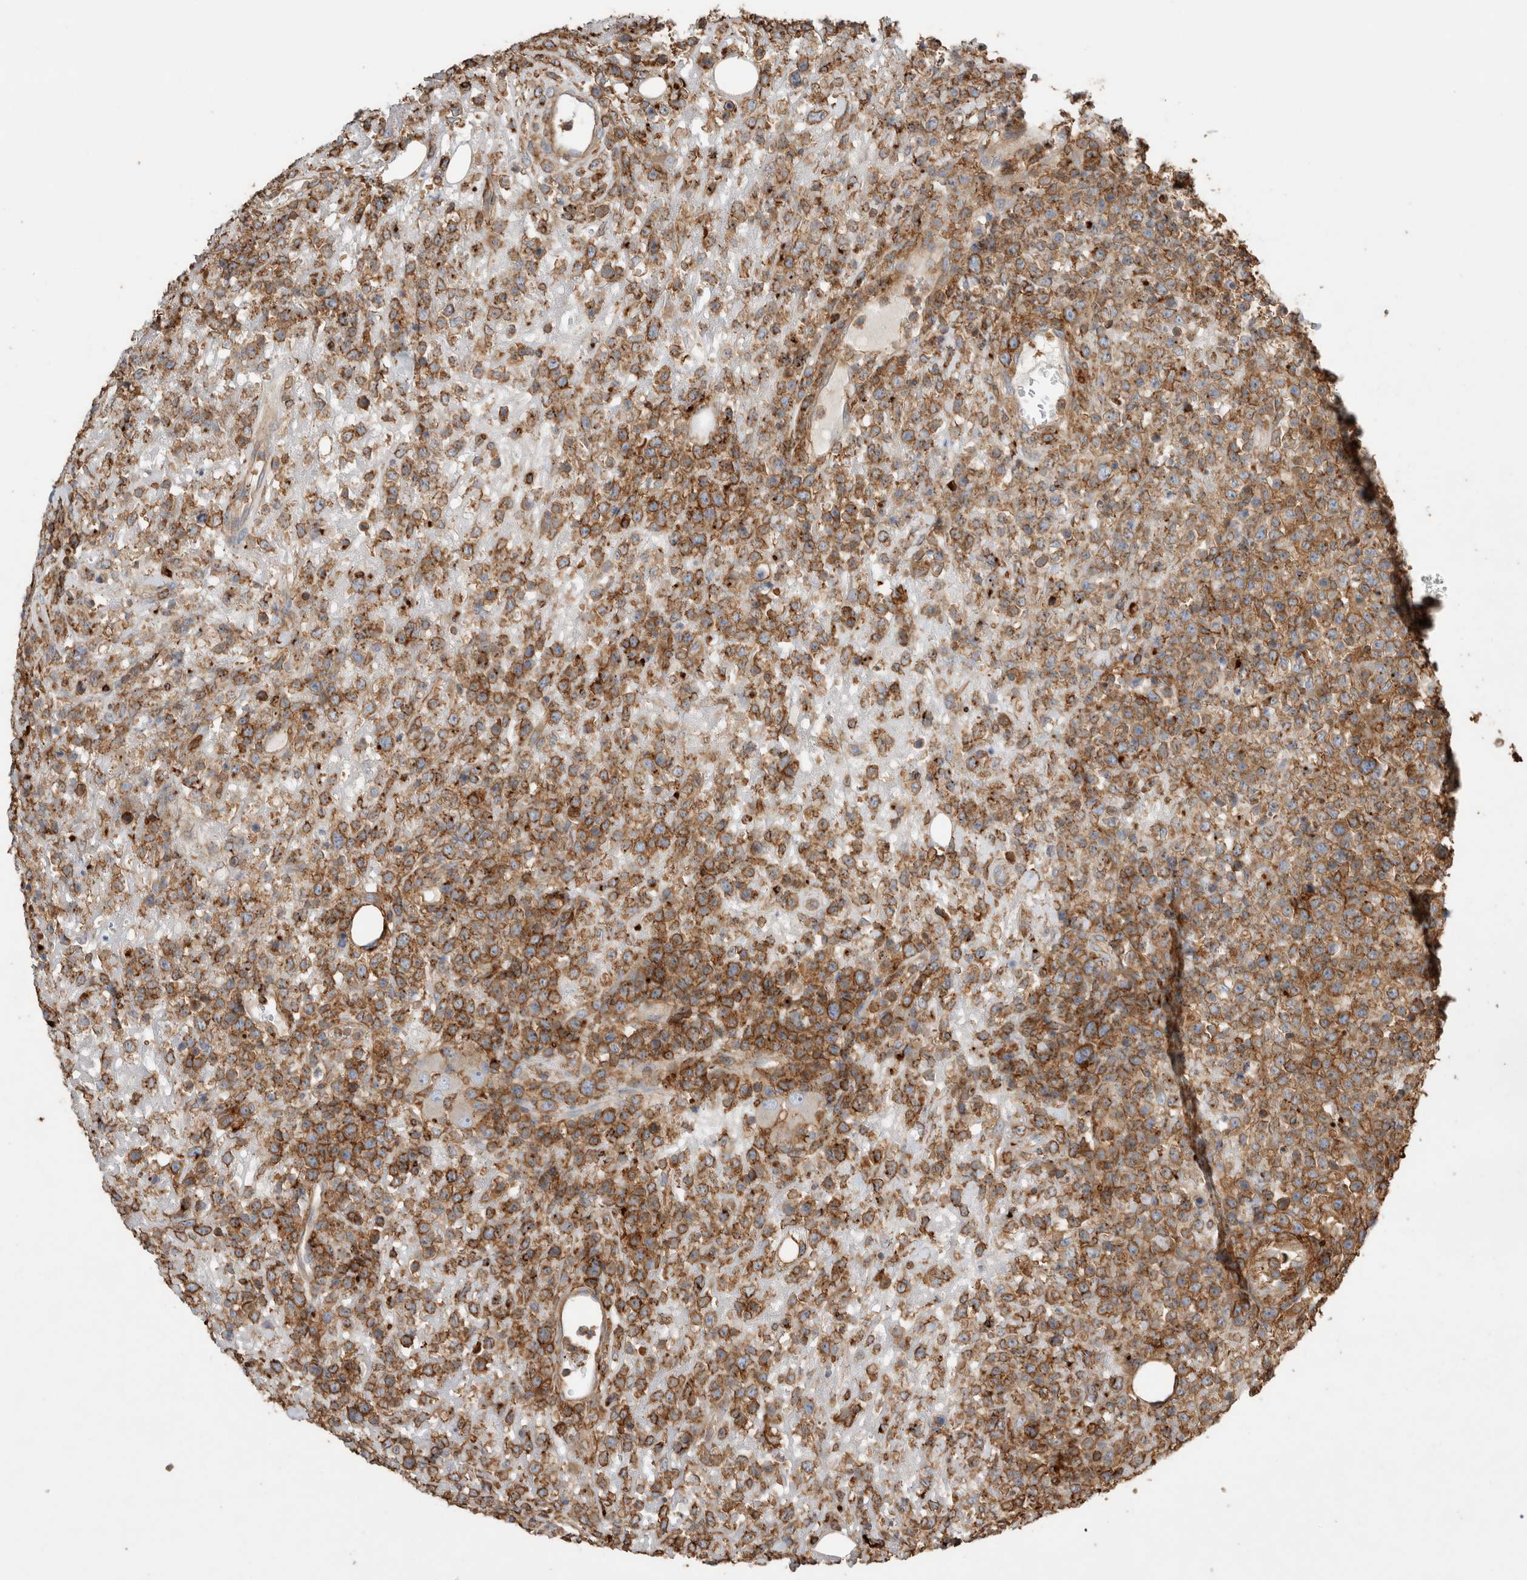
{"staining": {"intensity": "moderate", "quantity": ">75%", "location": "cytoplasmic/membranous"}, "tissue": "lymphoma", "cell_type": "Tumor cells", "image_type": "cancer", "snomed": [{"axis": "morphology", "description": "Malignant lymphoma, non-Hodgkin's type, High grade"}, {"axis": "topography", "description": "Colon"}], "caption": "Immunohistochemistry (IHC) photomicrograph of neoplastic tissue: human malignant lymphoma, non-Hodgkin's type (high-grade) stained using immunohistochemistry (IHC) reveals medium levels of moderate protein expression localized specifically in the cytoplasmic/membranous of tumor cells, appearing as a cytoplasmic/membranous brown color.", "gene": "GPER1", "patient": {"sex": "female", "age": 53}}